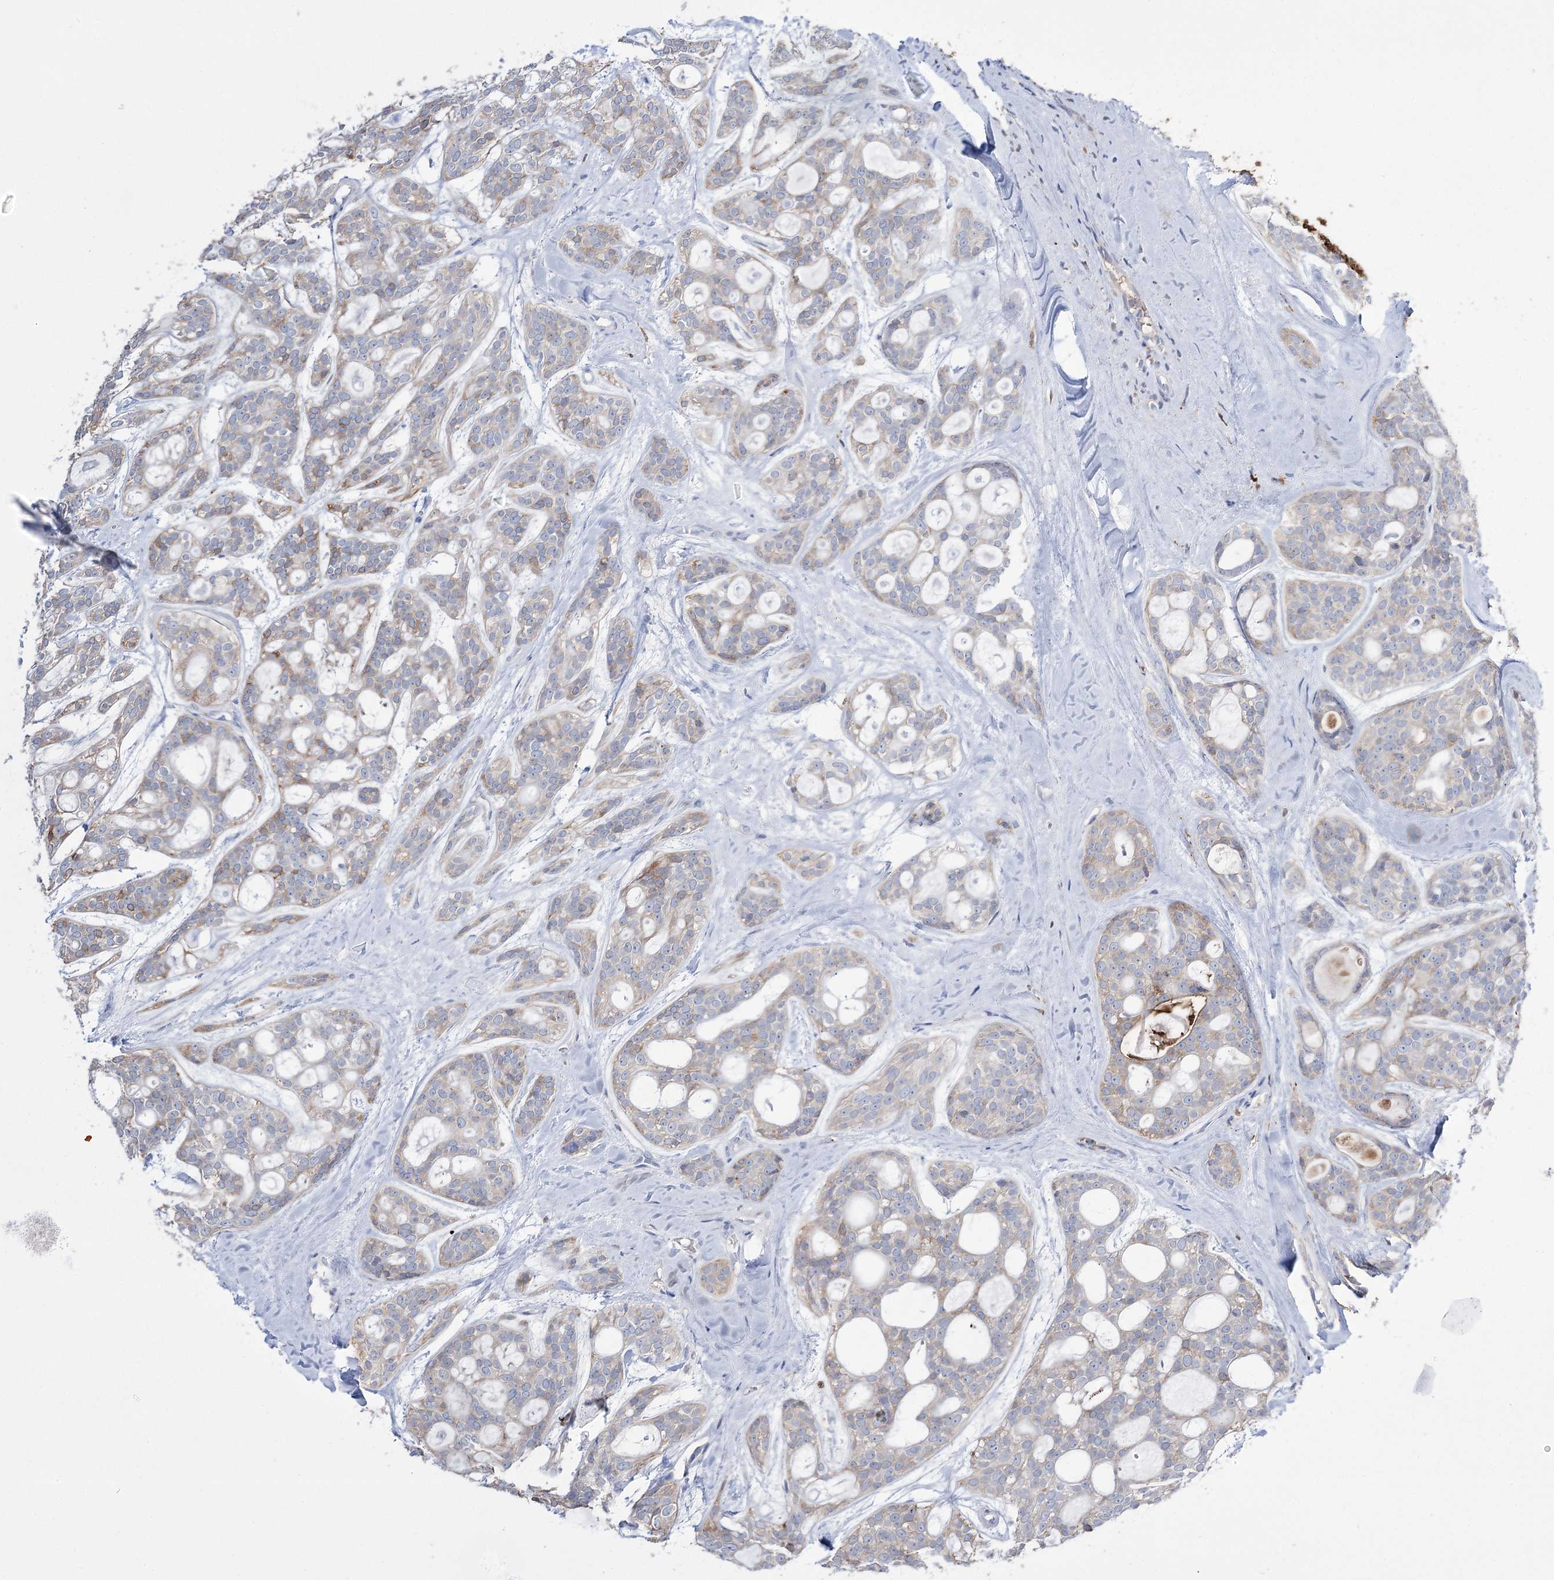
{"staining": {"intensity": "weak", "quantity": "<25%", "location": "cytoplasmic/membranous"}, "tissue": "head and neck cancer", "cell_type": "Tumor cells", "image_type": "cancer", "snomed": [{"axis": "morphology", "description": "Adenocarcinoma, NOS"}, {"axis": "topography", "description": "Head-Neck"}], "caption": "Immunohistochemistry micrograph of neoplastic tissue: head and neck cancer stained with DAB (3,3'-diaminobenzidine) shows no significant protein staining in tumor cells.", "gene": "ZNF622", "patient": {"sex": "male", "age": 66}}